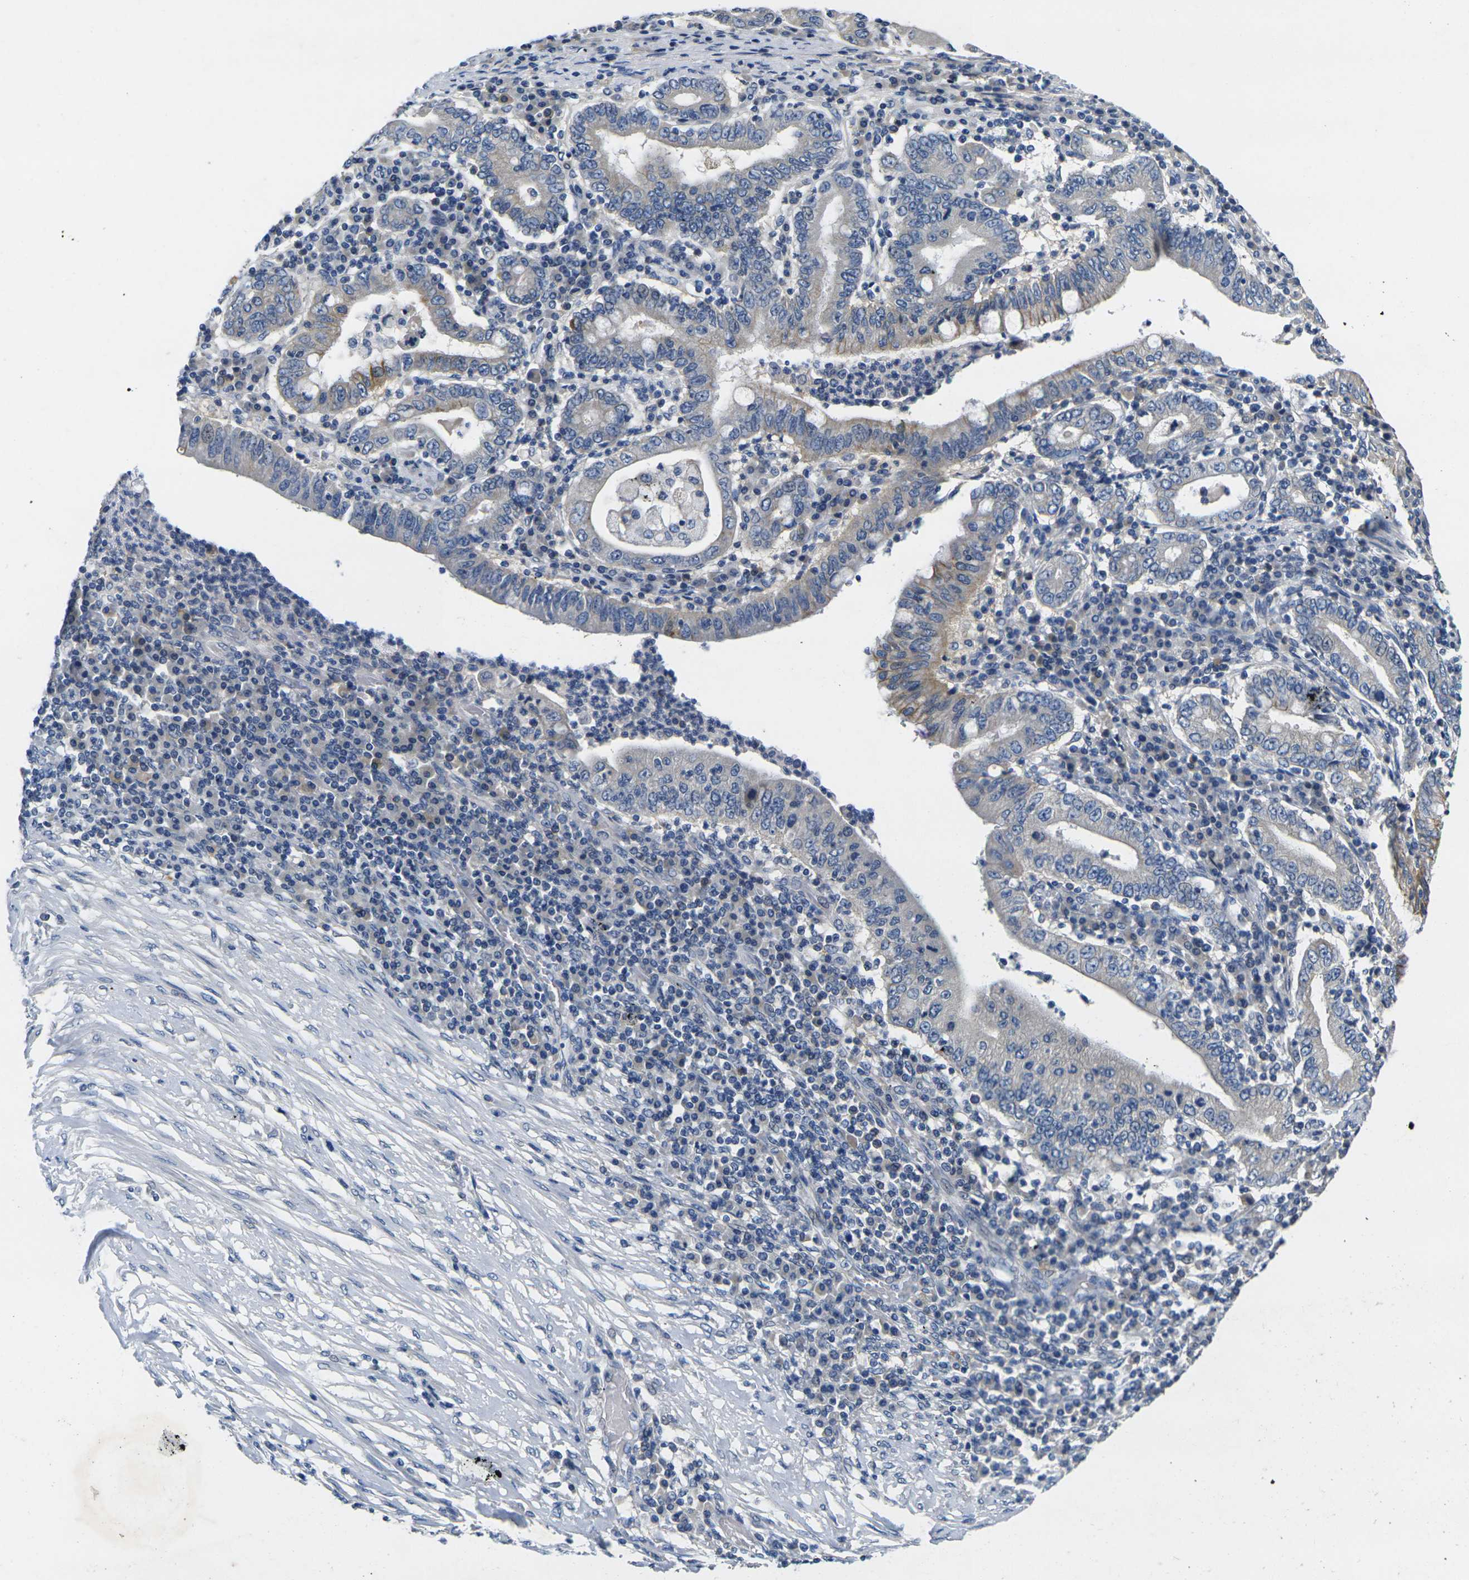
{"staining": {"intensity": "moderate", "quantity": "<25%", "location": "cytoplasmic/membranous"}, "tissue": "stomach cancer", "cell_type": "Tumor cells", "image_type": "cancer", "snomed": [{"axis": "morphology", "description": "Normal tissue, NOS"}, {"axis": "morphology", "description": "Adenocarcinoma, NOS"}, {"axis": "topography", "description": "Esophagus"}, {"axis": "topography", "description": "Stomach, upper"}, {"axis": "topography", "description": "Peripheral nerve tissue"}], "caption": "A histopathology image showing moderate cytoplasmic/membranous expression in approximately <25% of tumor cells in adenocarcinoma (stomach), as visualized by brown immunohistochemical staining.", "gene": "NOCT", "patient": {"sex": "male", "age": 62}}